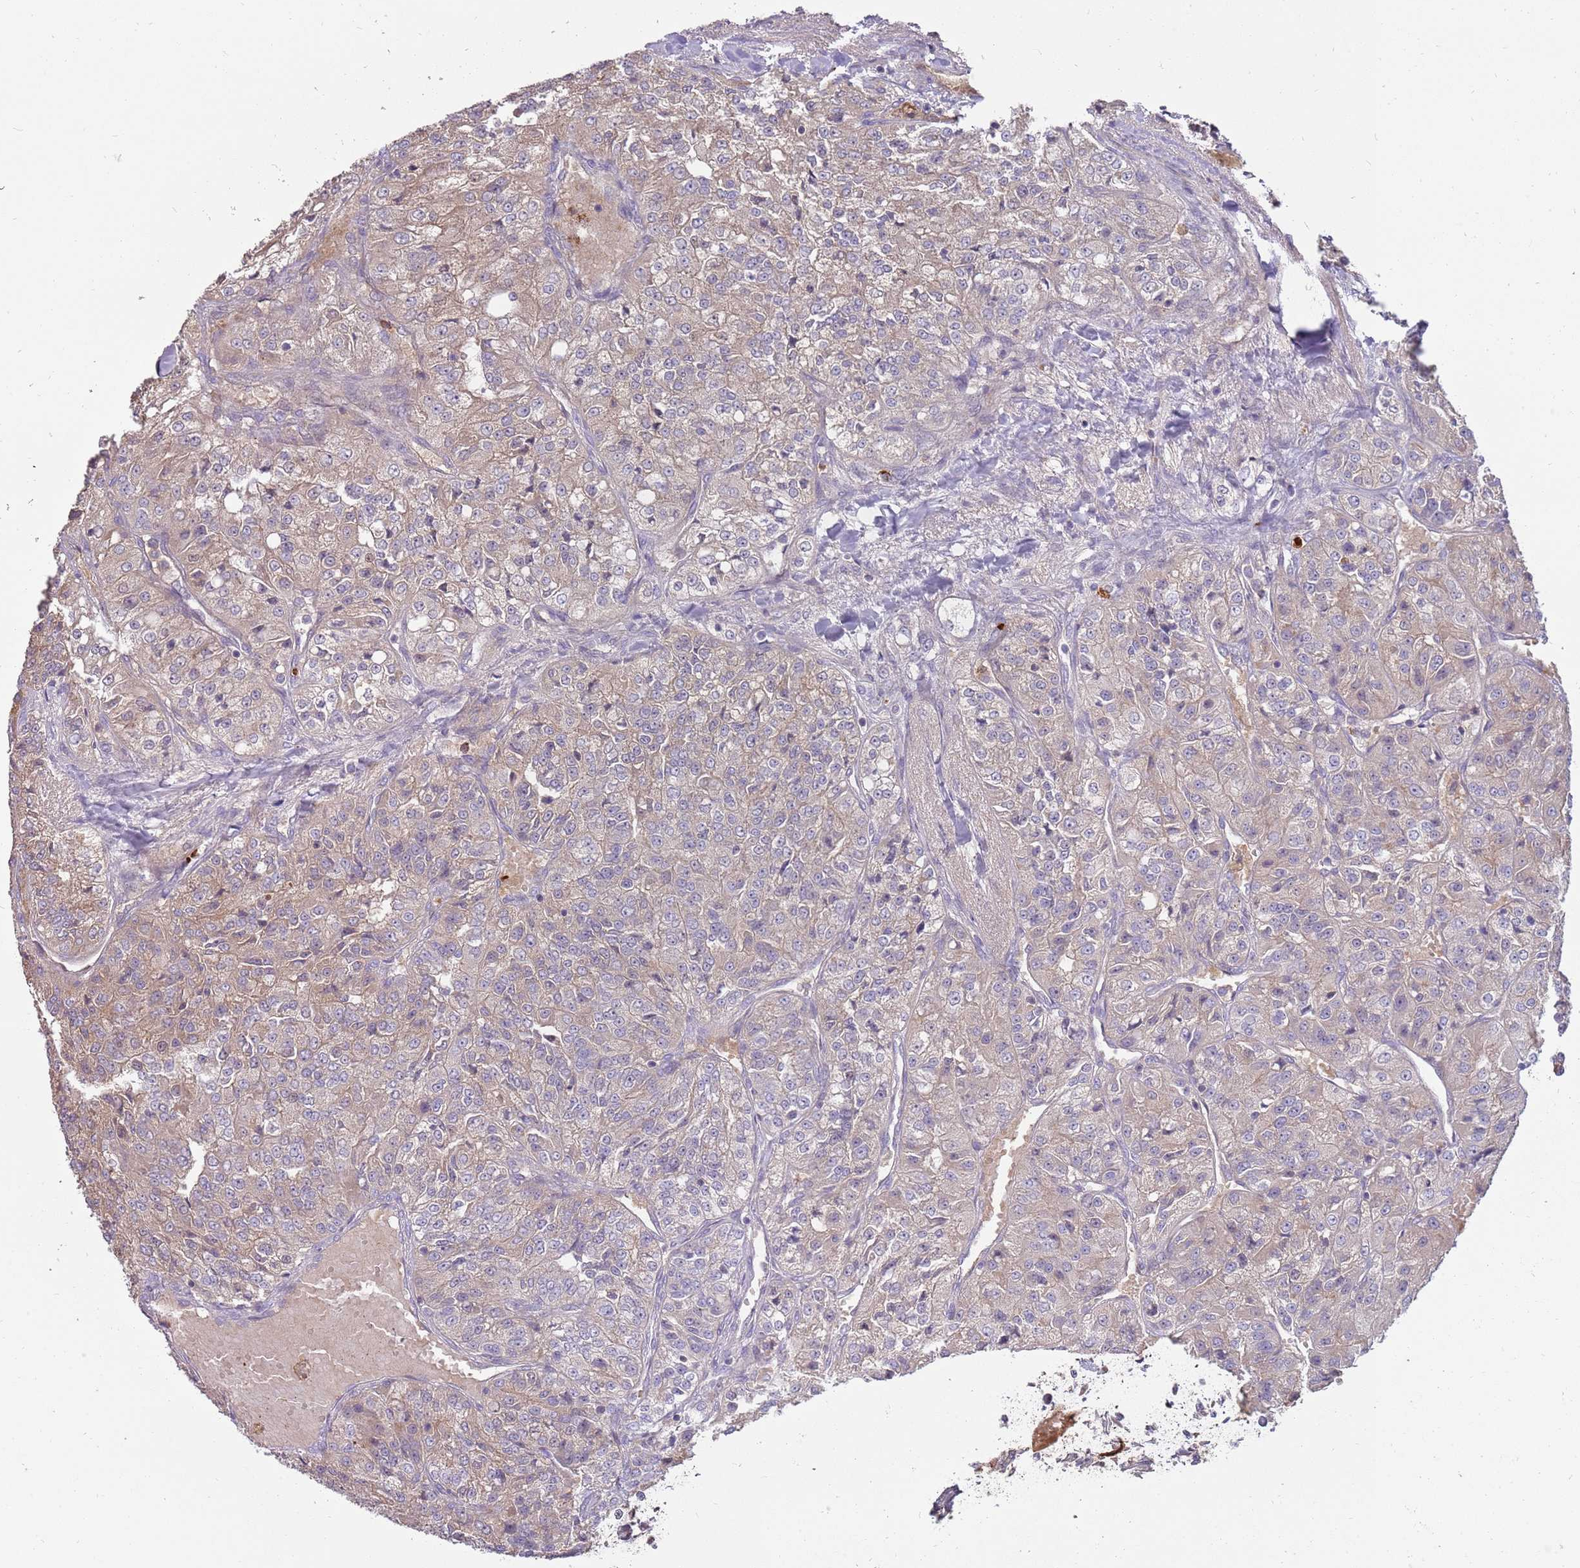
{"staining": {"intensity": "weak", "quantity": "25%-75%", "location": "cytoplasmic/membranous"}, "tissue": "renal cancer", "cell_type": "Tumor cells", "image_type": "cancer", "snomed": [{"axis": "morphology", "description": "Adenocarcinoma, NOS"}, {"axis": "topography", "description": "Kidney"}], "caption": "IHC staining of renal cancer (adenocarcinoma), which demonstrates low levels of weak cytoplasmic/membranous positivity in about 25%-75% of tumor cells indicating weak cytoplasmic/membranous protein staining. The staining was performed using DAB (brown) for protein detection and nuclei were counterstained in hematoxylin (blue).", "gene": "NBPF6", "patient": {"sex": "female", "age": 63}}